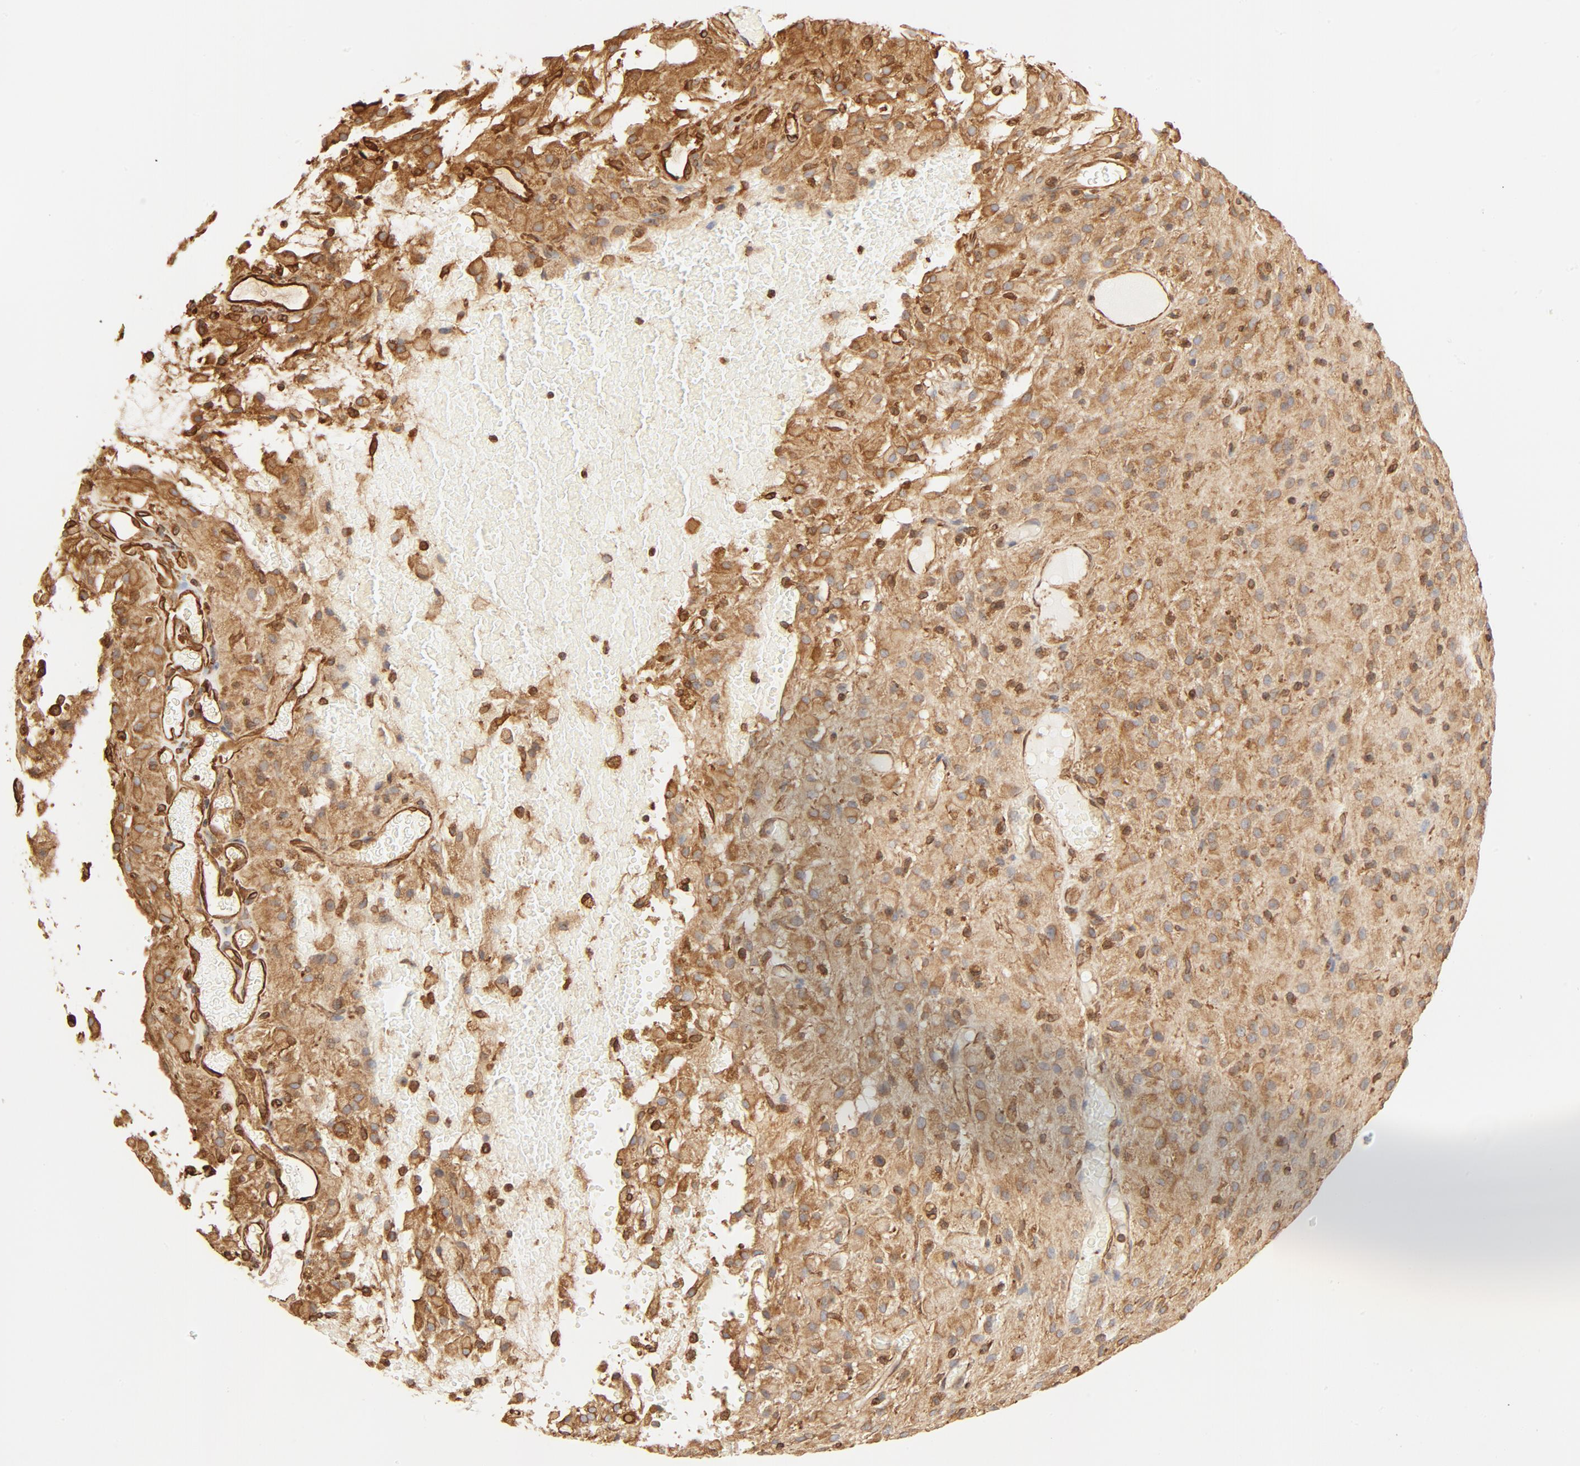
{"staining": {"intensity": "moderate", "quantity": ">75%", "location": "cytoplasmic/membranous"}, "tissue": "glioma", "cell_type": "Tumor cells", "image_type": "cancer", "snomed": [{"axis": "morphology", "description": "Glioma, malignant, High grade"}, {"axis": "topography", "description": "Brain"}], "caption": "The immunohistochemical stain labels moderate cytoplasmic/membranous expression in tumor cells of high-grade glioma (malignant) tissue.", "gene": "BCAP31", "patient": {"sex": "female", "age": 59}}